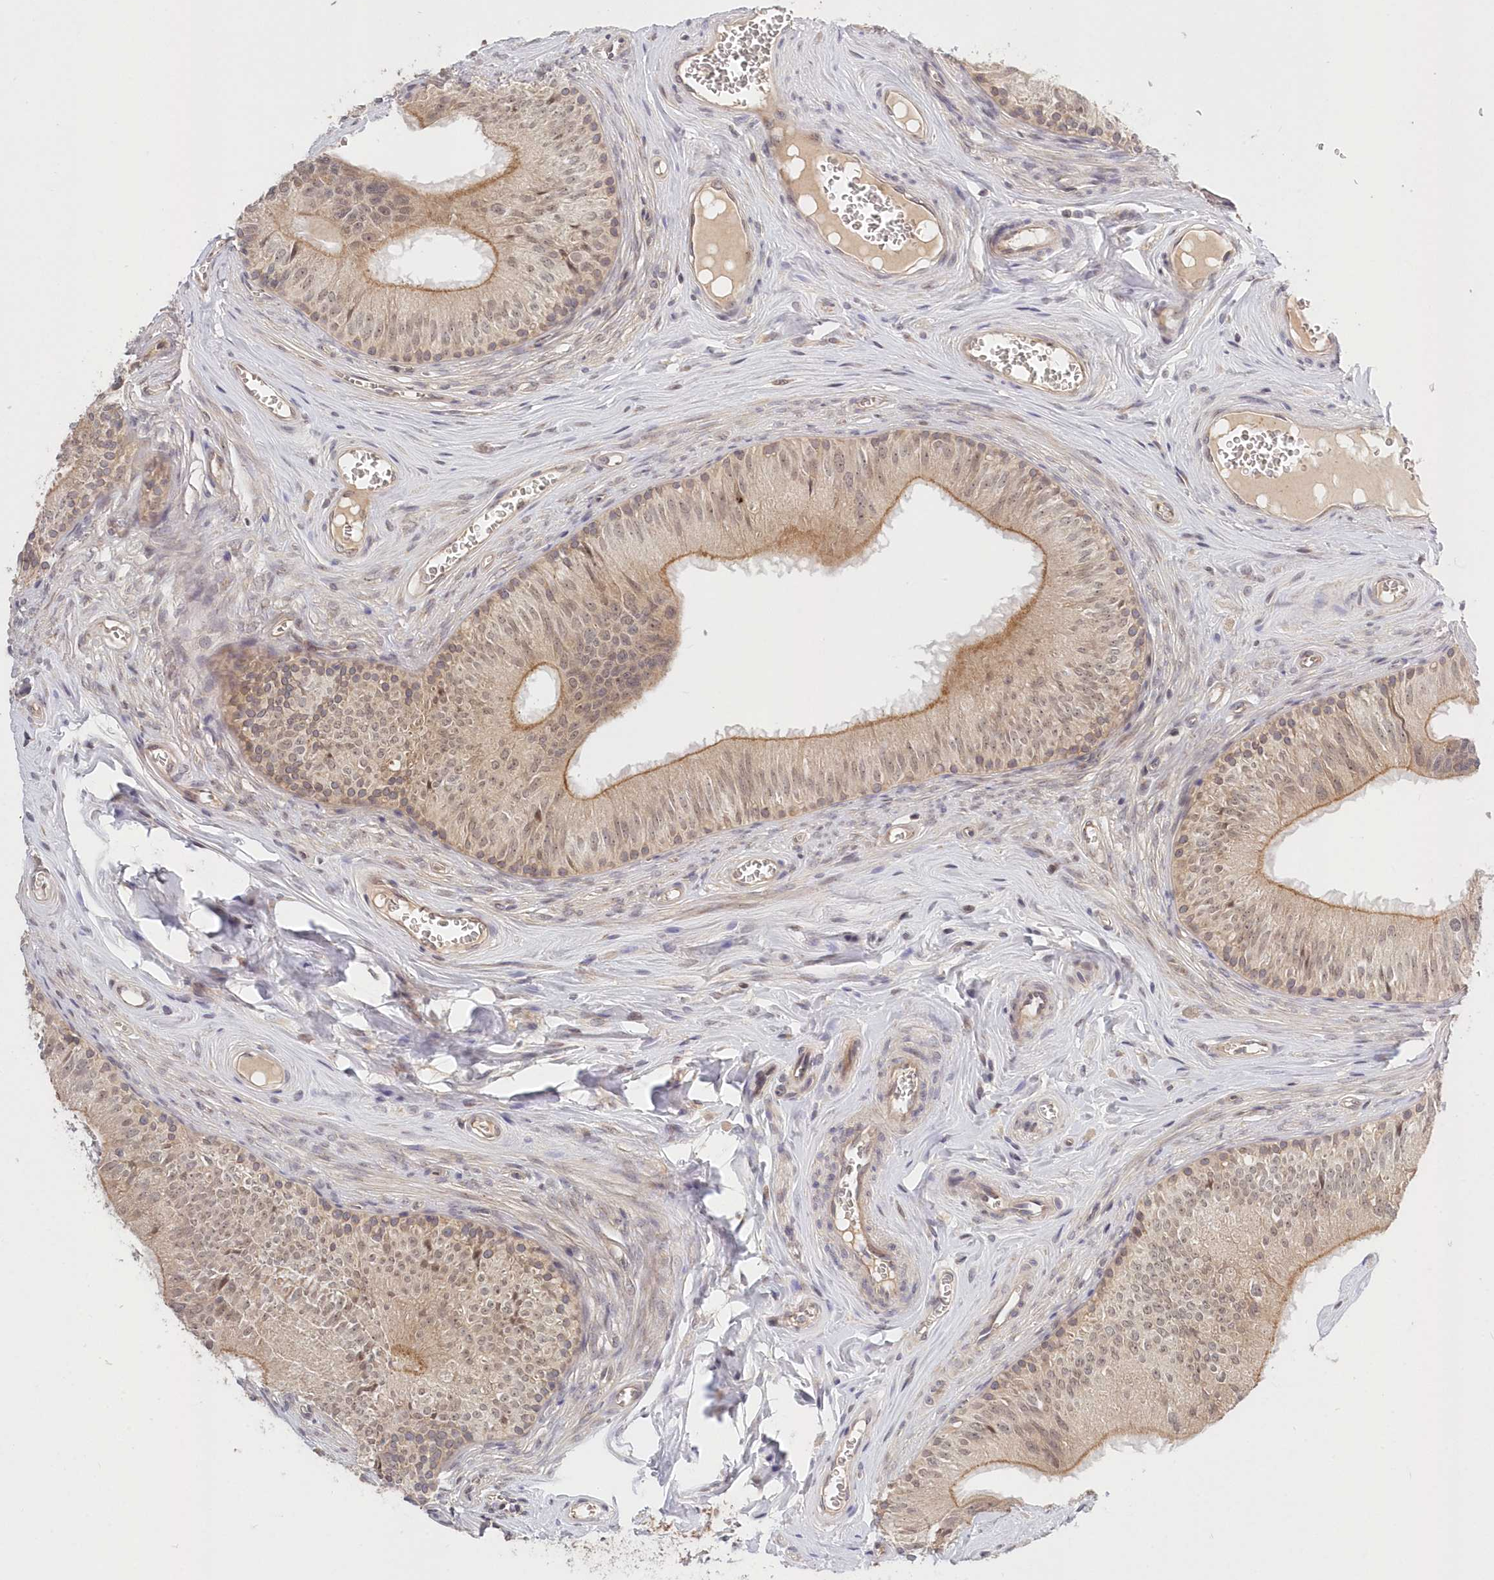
{"staining": {"intensity": "weak", "quantity": "25%-75%", "location": "cytoplasmic/membranous"}, "tissue": "epididymis", "cell_type": "Glandular cells", "image_type": "normal", "snomed": [{"axis": "morphology", "description": "Normal tissue, NOS"}, {"axis": "topography", "description": "Epididymis"}], "caption": "Protein analysis of unremarkable epididymis displays weak cytoplasmic/membranous staining in about 25%-75% of glandular cells. (DAB (3,3'-diaminobenzidine) IHC, brown staining for protein, blue staining for nuclei).", "gene": "KATNA1", "patient": {"sex": "male", "age": 46}}